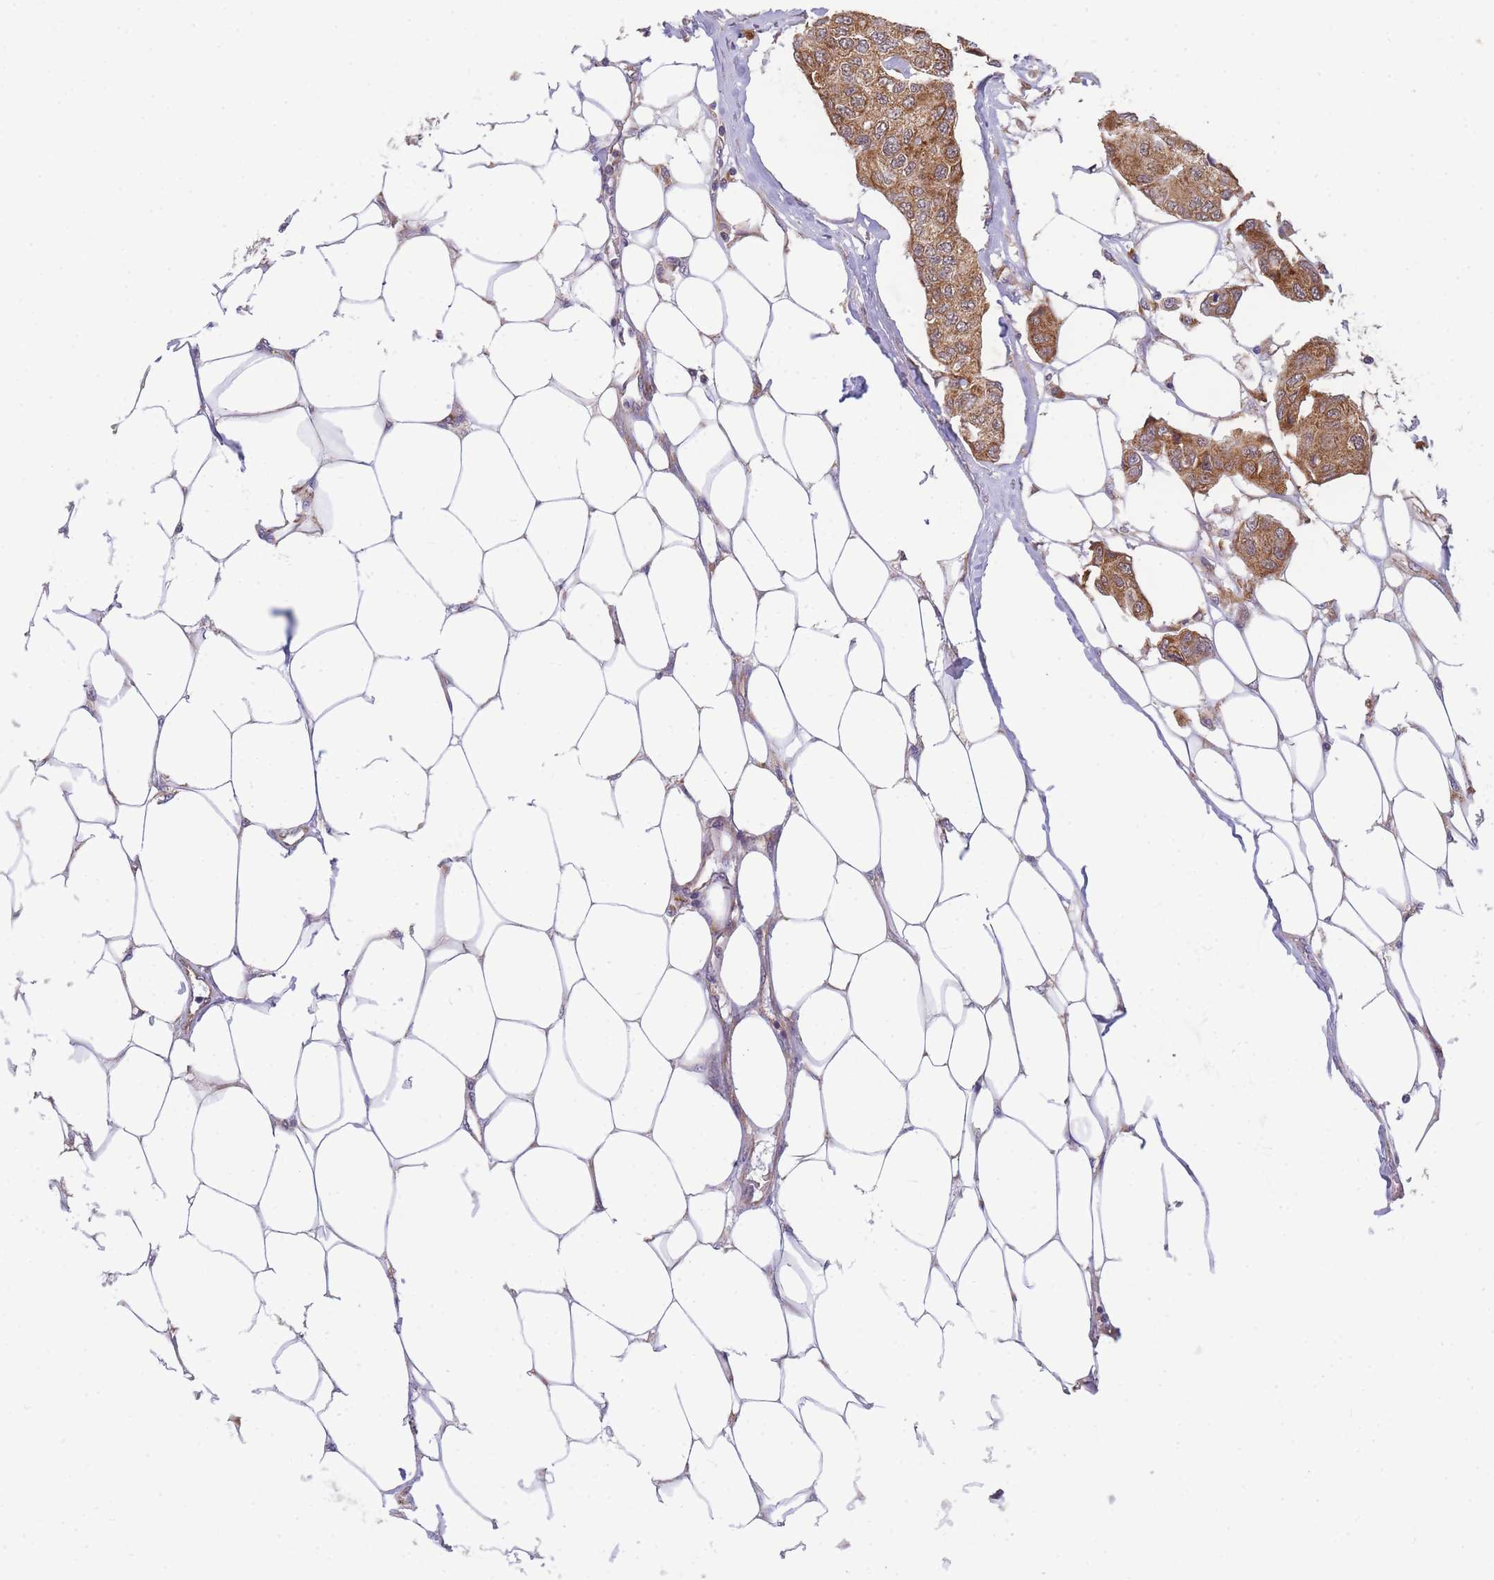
{"staining": {"intensity": "moderate", "quantity": ">75%", "location": "cytoplasmic/membranous"}, "tissue": "breast cancer", "cell_type": "Tumor cells", "image_type": "cancer", "snomed": [{"axis": "morphology", "description": "Duct carcinoma"}, {"axis": "topography", "description": "Breast"}, {"axis": "topography", "description": "Lymph node"}], "caption": "Immunohistochemical staining of breast cancer displays medium levels of moderate cytoplasmic/membranous staining in about >75% of tumor cells.", "gene": "MRPL23", "patient": {"sex": "female", "age": 80}}